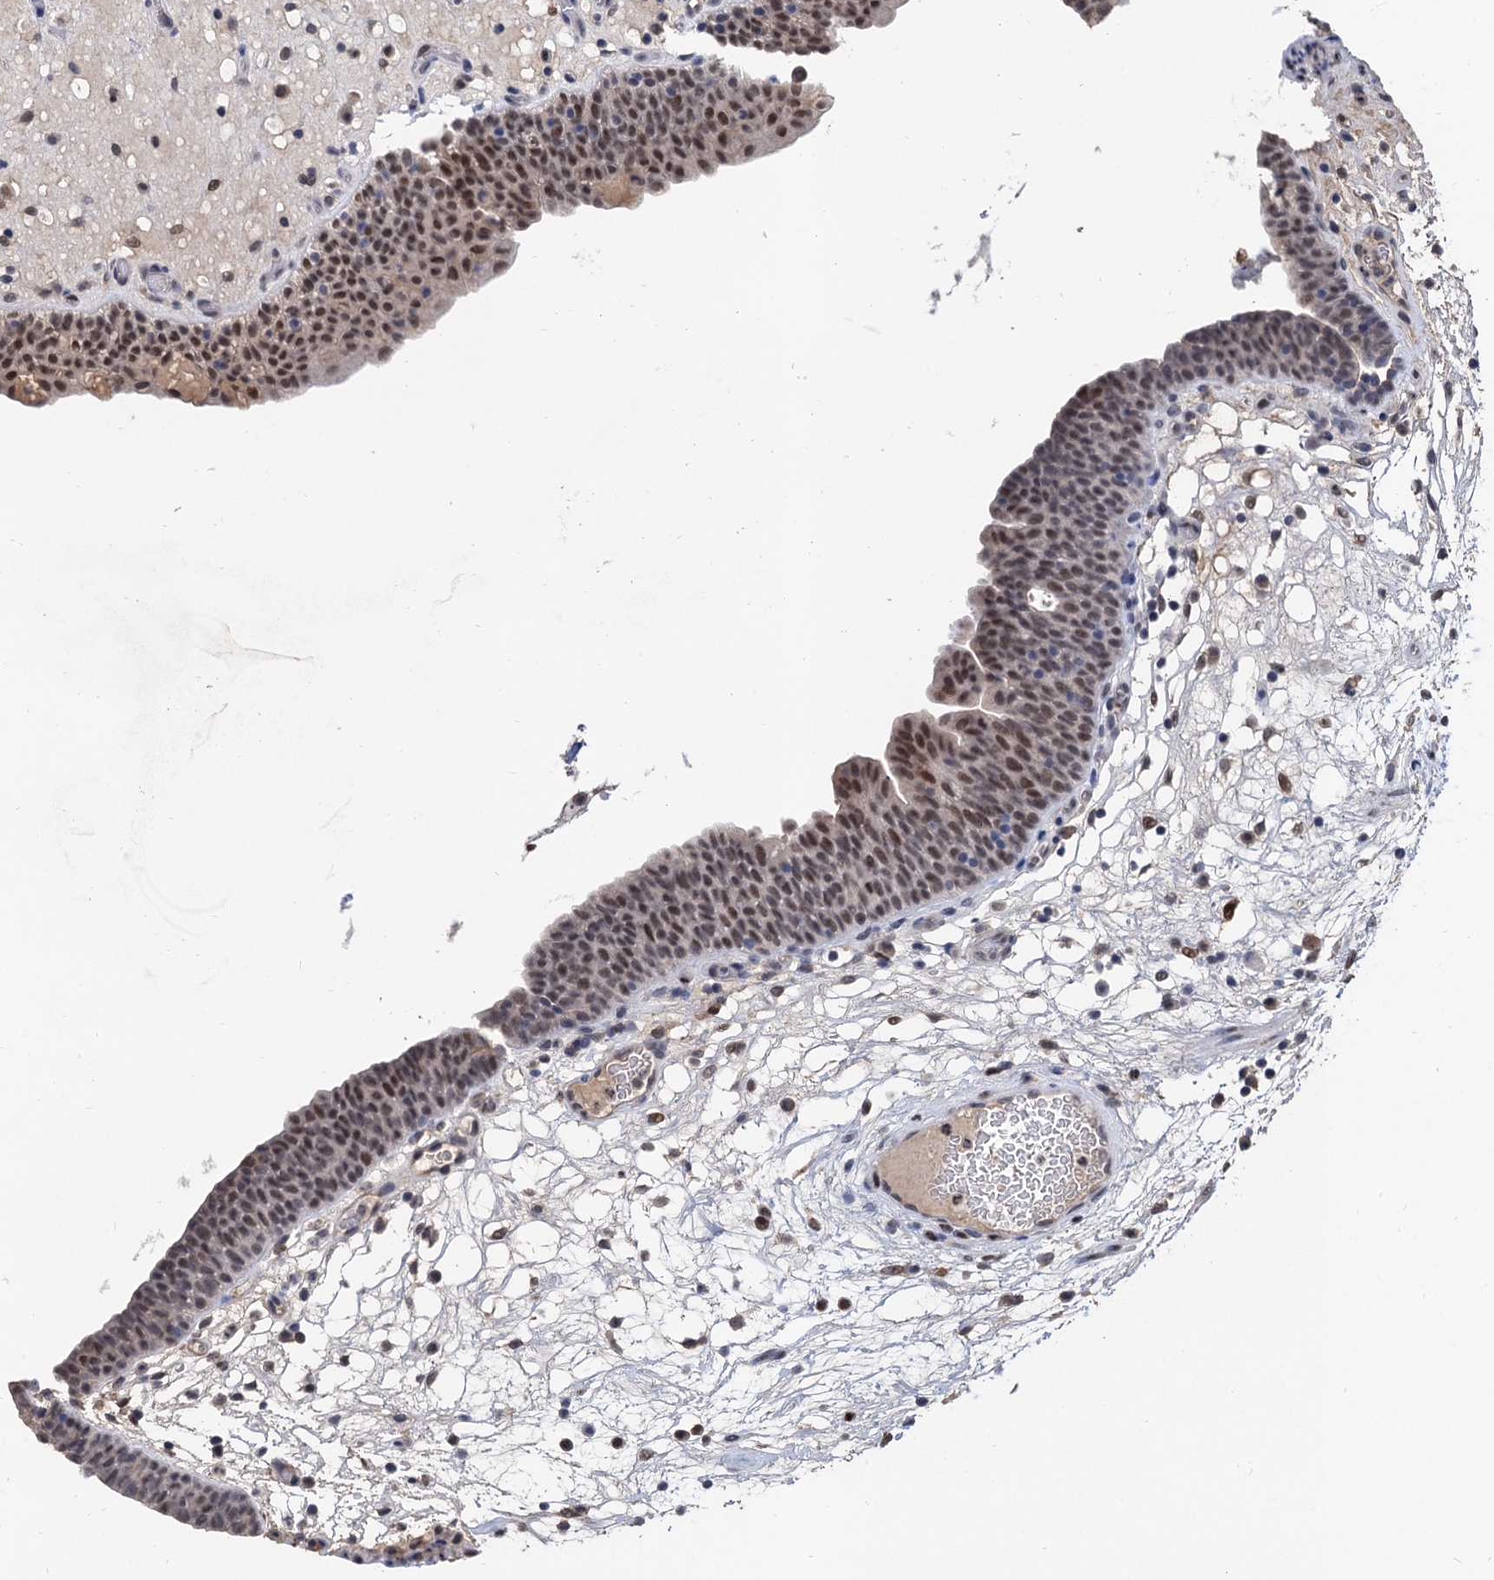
{"staining": {"intensity": "moderate", "quantity": ">75%", "location": "nuclear"}, "tissue": "urinary bladder", "cell_type": "Urothelial cells", "image_type": "normal", "snomed": [{"axis": "morphology", "description": "Normal tissue, NOS"}, {"axis": "topography", "description": "Urinary bladder"}], "caption": "Urinary bladder stained for a protein (brown) reveals moderate nuclear positive staining in approximately >75% of urothelial cells.", "gene": "TSEN34", "patient": {"sex": "male", "age": 71}}